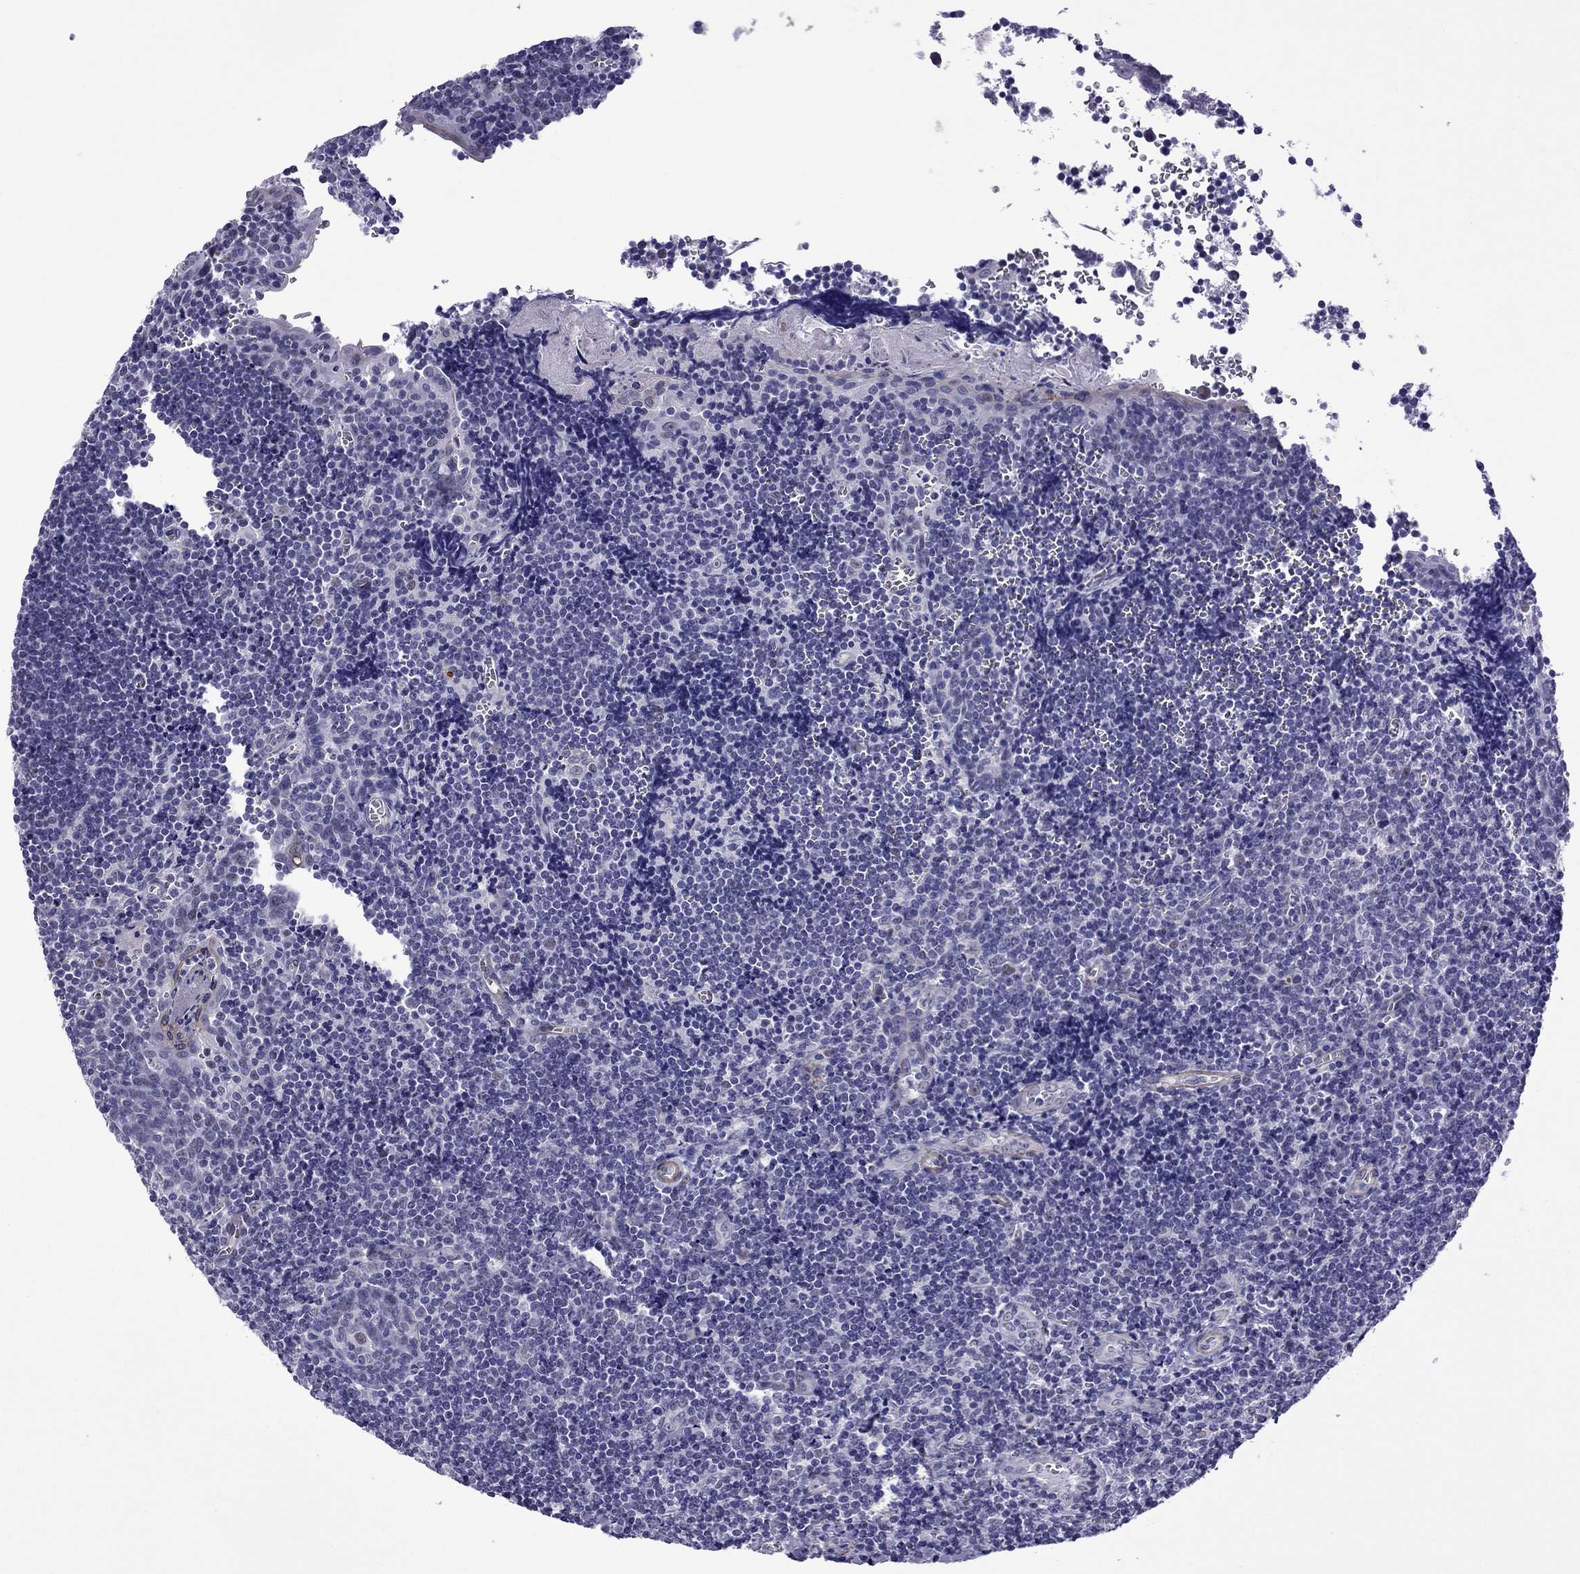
{"staining": {"intensity": "negative", "quantity": "none", "location": "none"}, "tissue": "tonsil", "cell_type": "Germinal center cells", "image_type": "normal", "snomed": [{"axis": "morphology", "description": "Normal tissue, NOS"}, {"axis": "morphology", "description": "Inflammation, NOS"}, {"axis": "topography", "description": "Tonsil"}], "caption": "Immunohistochemical staining of normal tonsil exhibits no significant staining in germinal center cells. Nuclei are stained in blue.", "gene": "CHRNA5", "patient": {"sex": "female", "age": 31}}